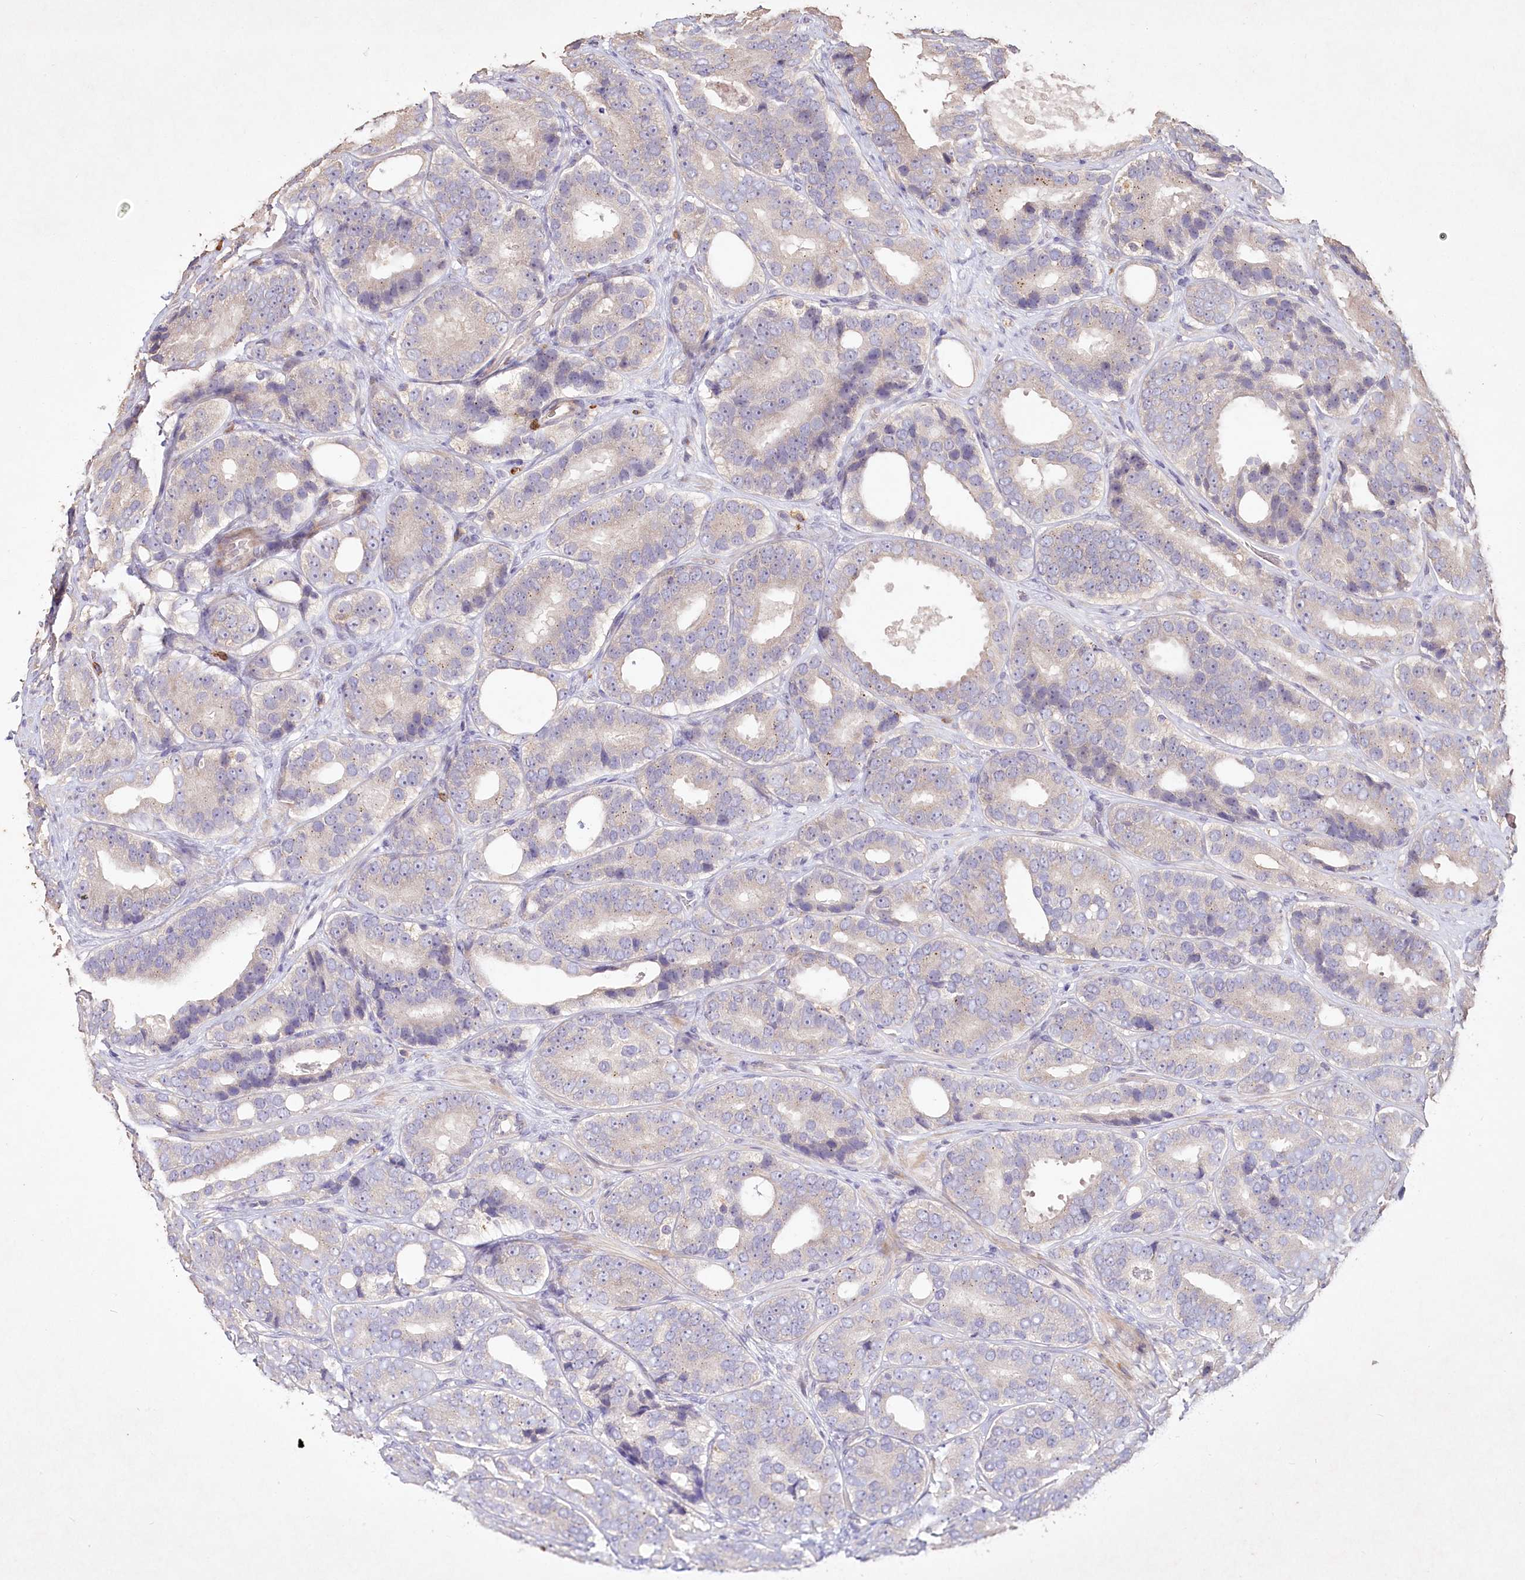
{"staining": {"intensity": "weak", "quantity": "<25%", "location": "cytoplasmic/membranous"}, "tissue": "prostate cancer", "cell_type": "Tumor cells", "image_type": "cancer", "snomed": [{"axis": "morphology", "description": "Adenocarcinoma, High grade"}, {"axis": "topography", "description": "Prostate"}], "caption": "IHC photomicrograph of human prostate high-grade adenocarcinoma stained for a protein (brown), which displays no positivity in tumor cells.", "gene": "IRAK1BP1", "patient": {"sex": "male", "age": 56}}